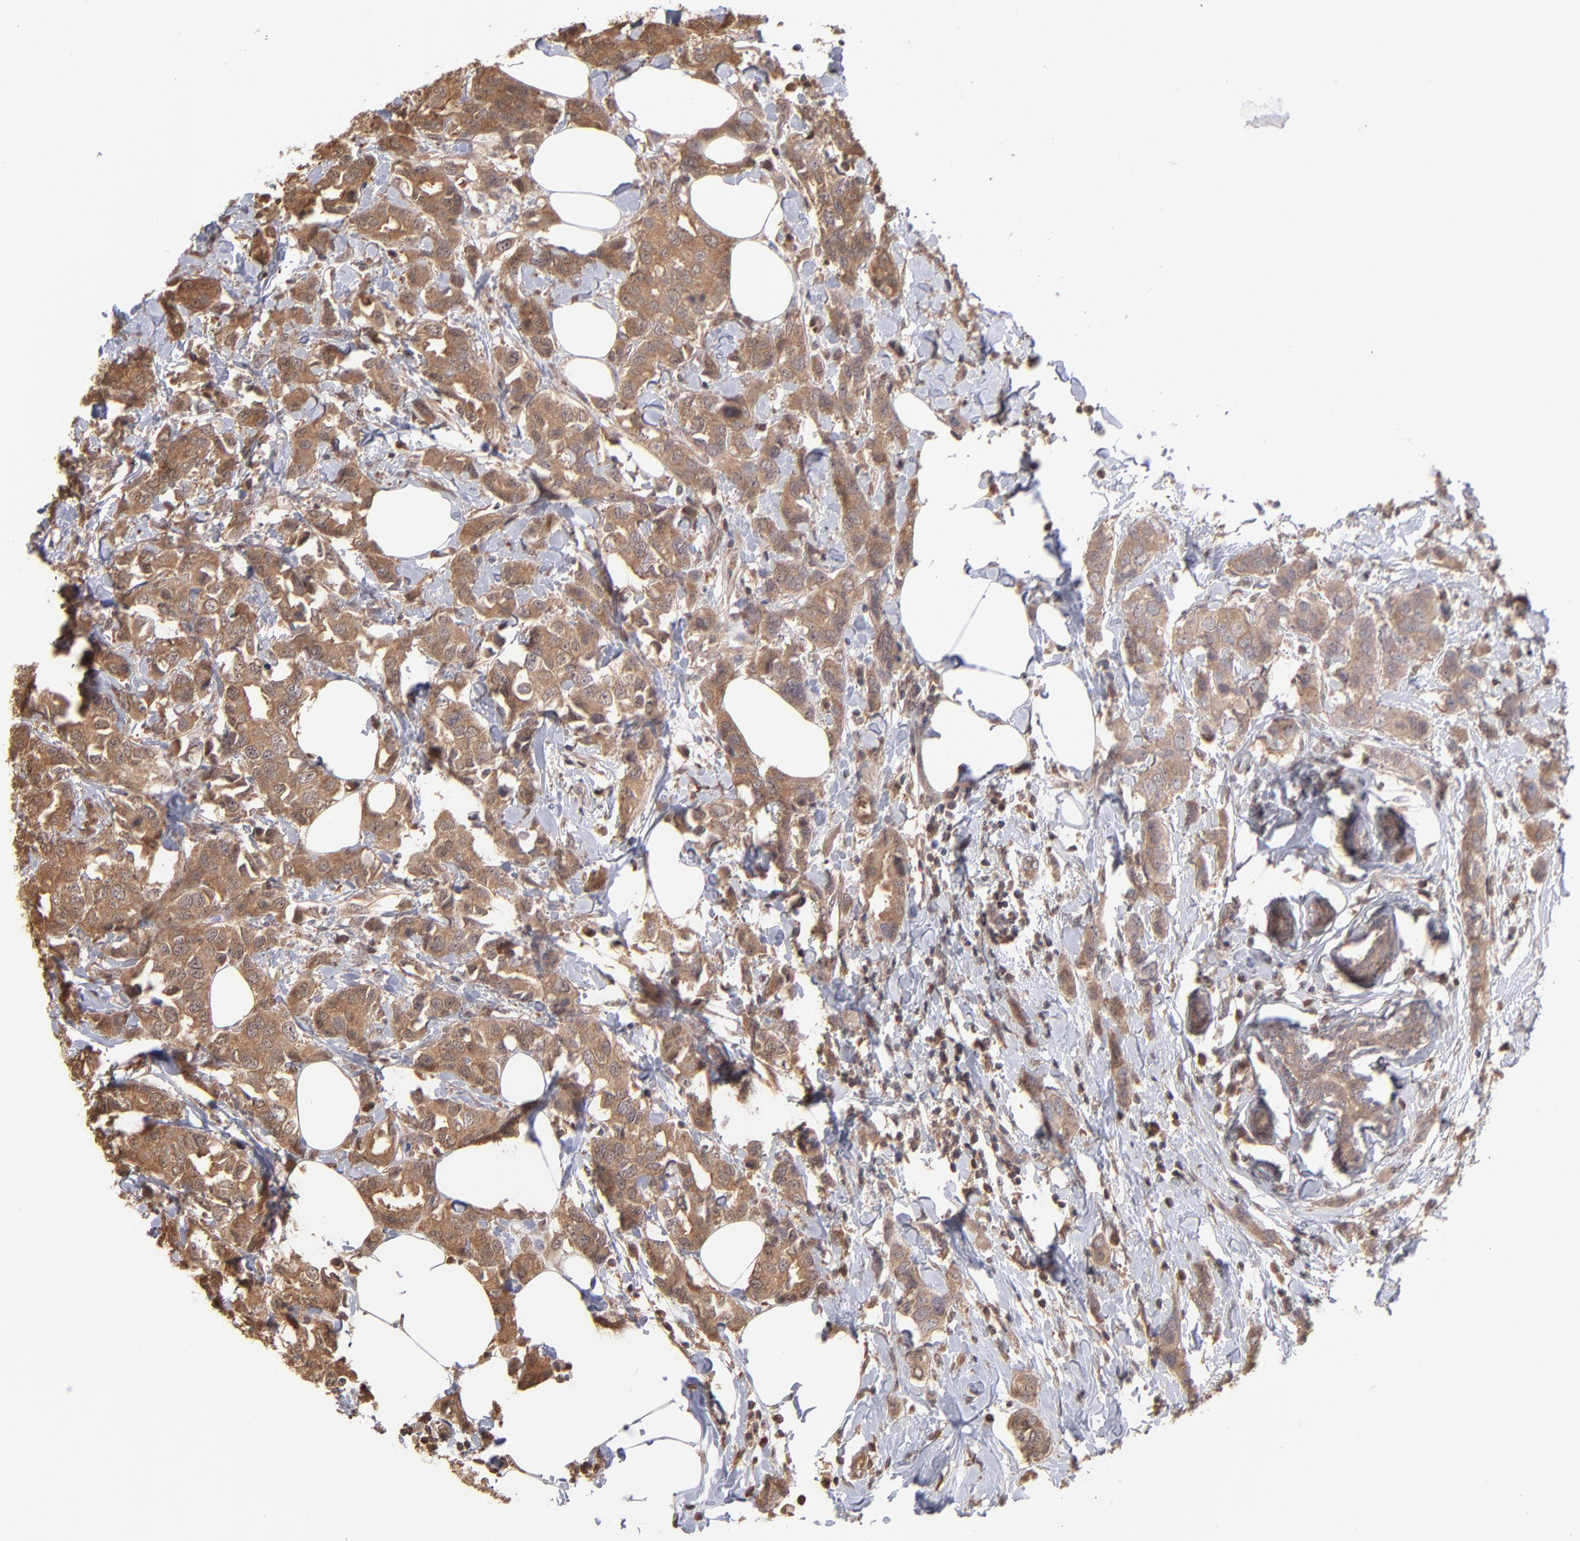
{"staining": {"intensity": "strong", "quantity": ">75%", "location": "cytoplasmic/membranous"}, "tissue": "breast cancer", "cell_type": "Tumor cells", "image_type": "cancer", "snomed": [{"axis": "morphology", "description": "Normal tissue, NOS"}, {"axis": "morphology", "description": "Duct carcinoma"}, {"axis": "topography", "description": "Breast"}], "caption": "A high-resolution photomicrograph shows immunohistochemistry (IHC) staining of breast cancer (infiltrating ductal carcinoma), which demonstrates strong cytoplasmic/membranous positivity in about >75% of tumor cells. Using DAB (3,3'-diaminobenzidine) (brown) and hematoxylin (blue) stains, captured at high magnification using brightfield microscopy.", "gene": "MAP2K2", "patient": {"sex": "female", "age": 50}}